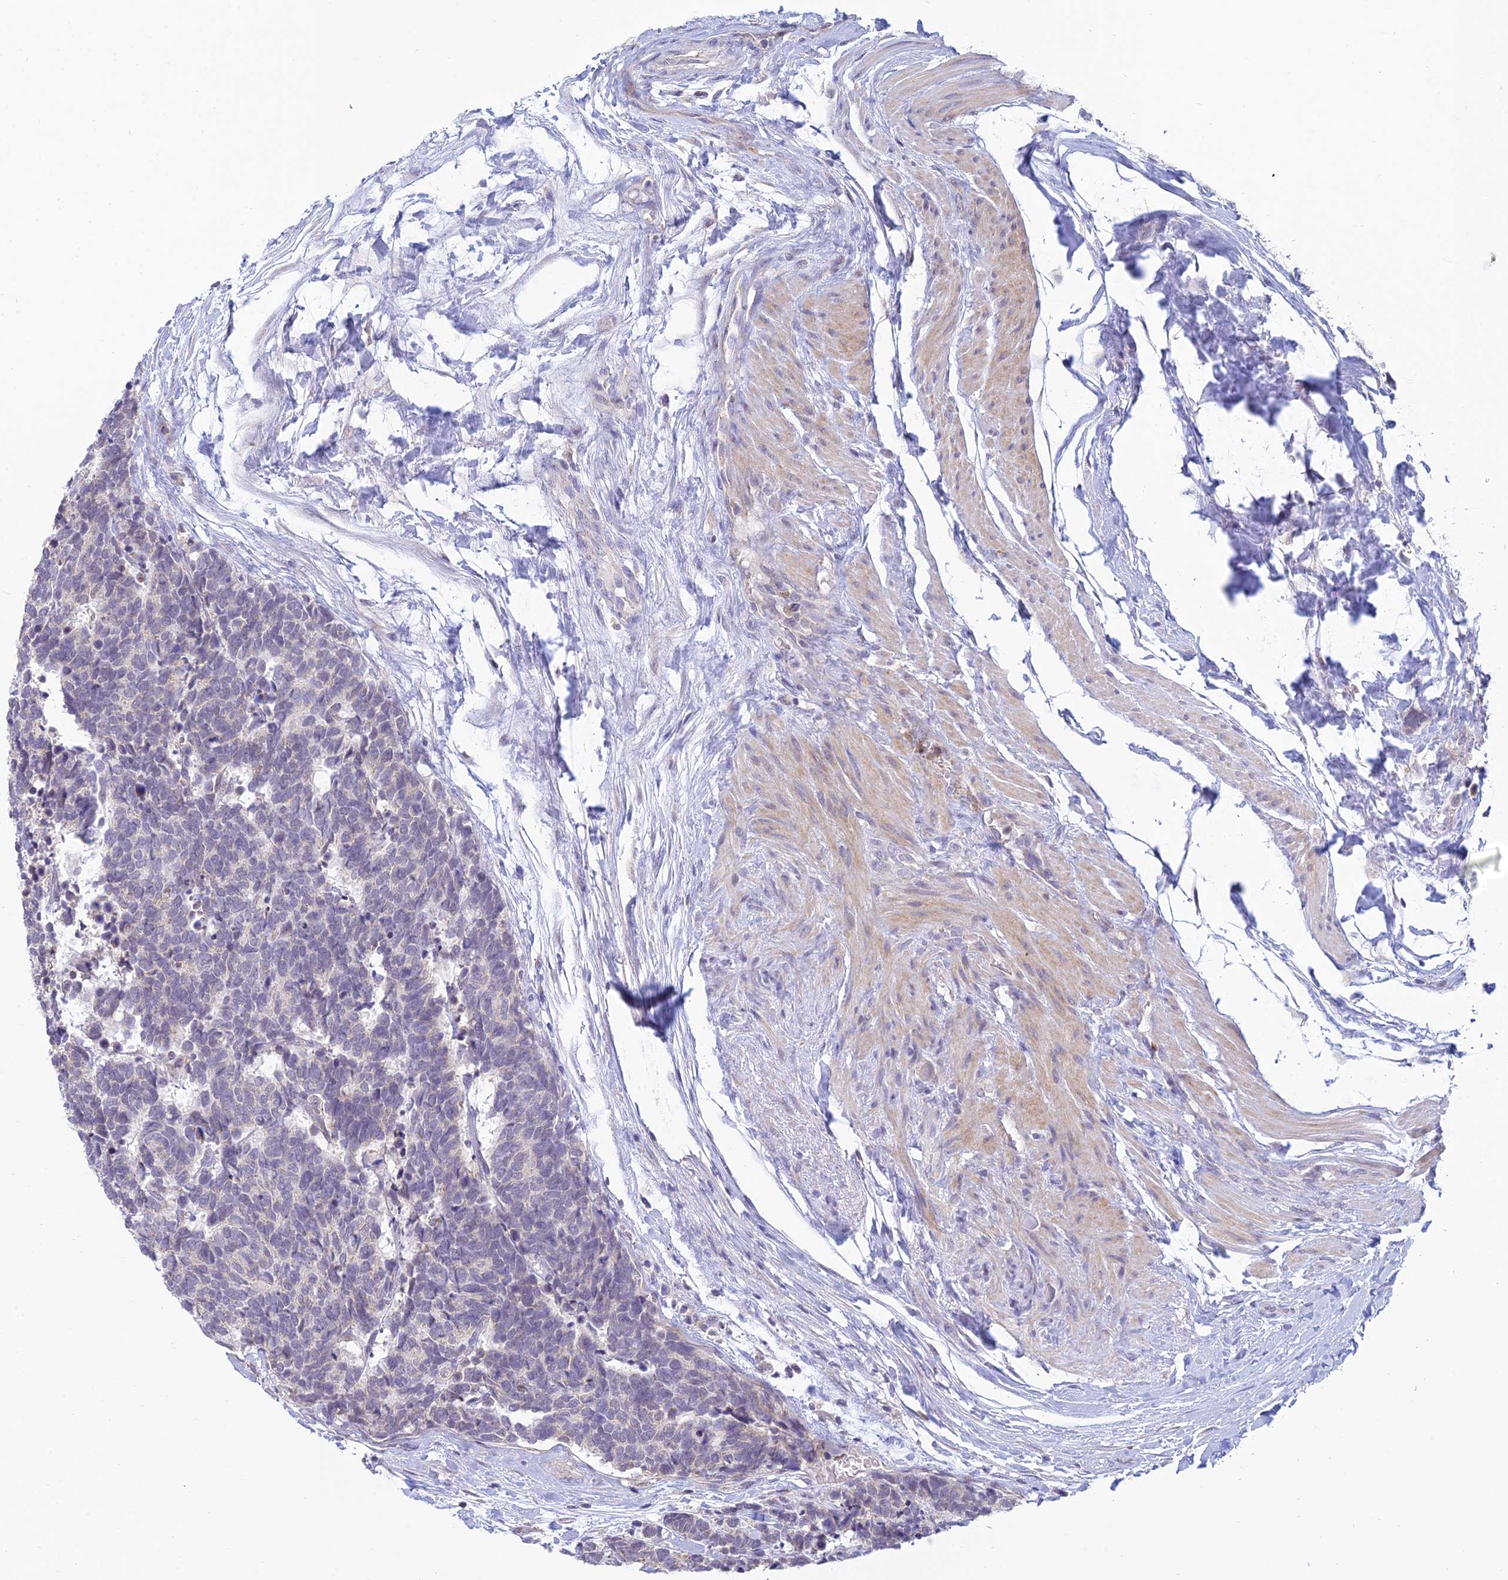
{"staining": {"intensity": "weak", "quantity": "<25%", "location": "cytoplasmic/membranous"}, "tissue": "carcinoid", "cell_type": "Tumor cells", "image_type": "cancer", "snomed": [{"axis": "morphology", "description": "Carcinoma, NOS"}, {"axis": "morphology", "description": "Carcinoid, malignant, NOS"}, {"axis": "topography", "description": "Prostate"}], "caption": "High magnification brightfield microscopy of malignant carcinoid stained with DAB (brown) and counterstained with hematoxylin (blue): tumor cells show no significant expression.", "gene": "CFAP206", "patient": {"sex": "male", "age": 57}}